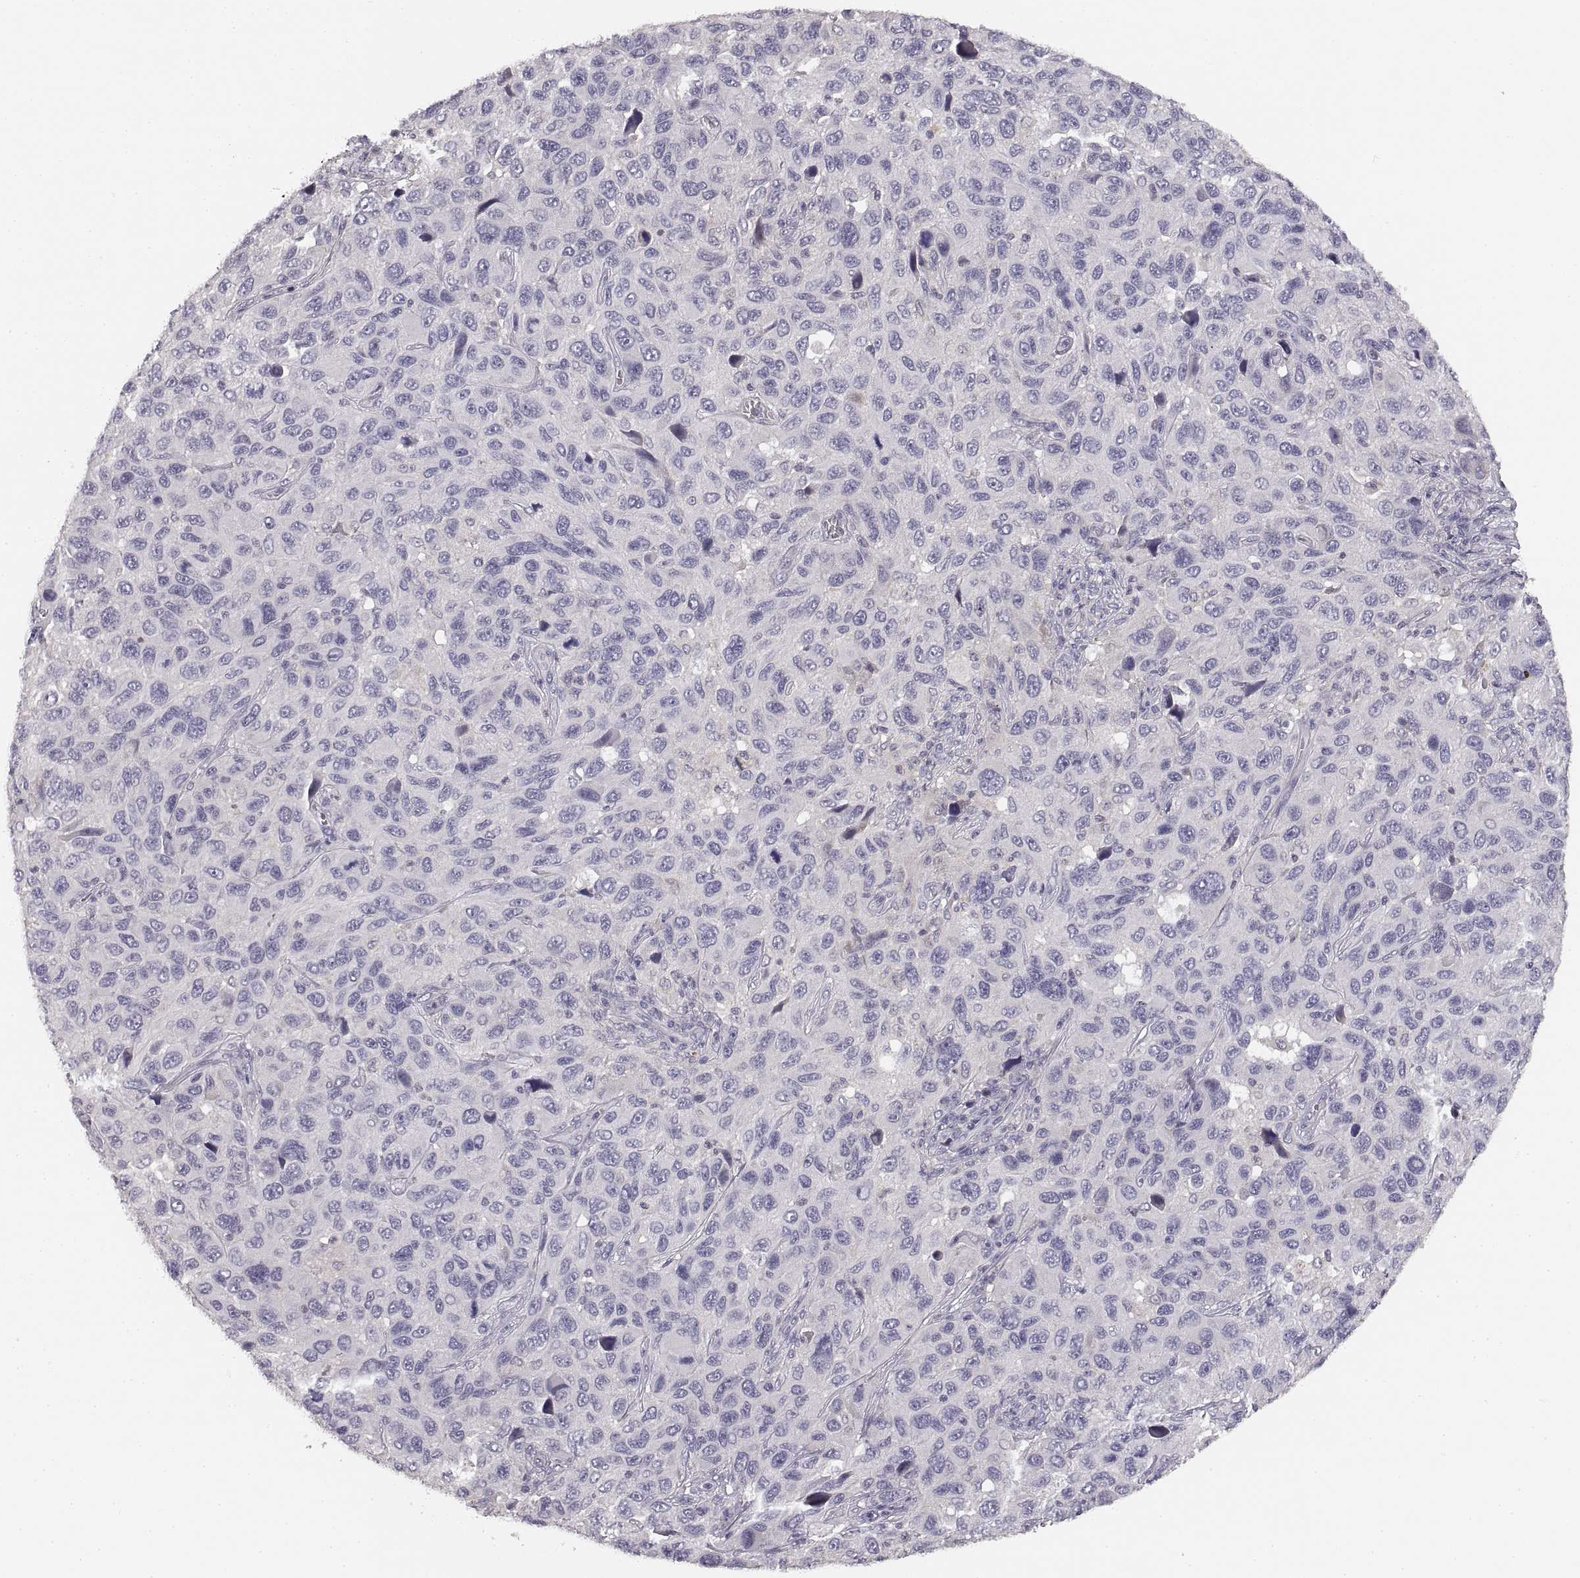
{"staining": {"intensity": "negative", "quantity": "none", "location": "none"}, "tissue": "melanoma", "cell_type": "Tumor cells", "image_type": "cancer", "snomed": [{"axis": "morphology", "description": "Malignant melanoma, NOS"}, {"axis": "topography", "description": "Skin"}], "caption": "Immunohistochemistry (IHC) image of neoplastic tissue: melanoma stained with DAB (3,3'-diaminobenzidine) shows no significant protein staining in tumor cells. (DAB (3,3'-diaminobenzidine) IHC visualized using brightfield microscopy, high magnification).", "gene": "RUNDC3A", "patient": {"sex": "male", "age": 53}}